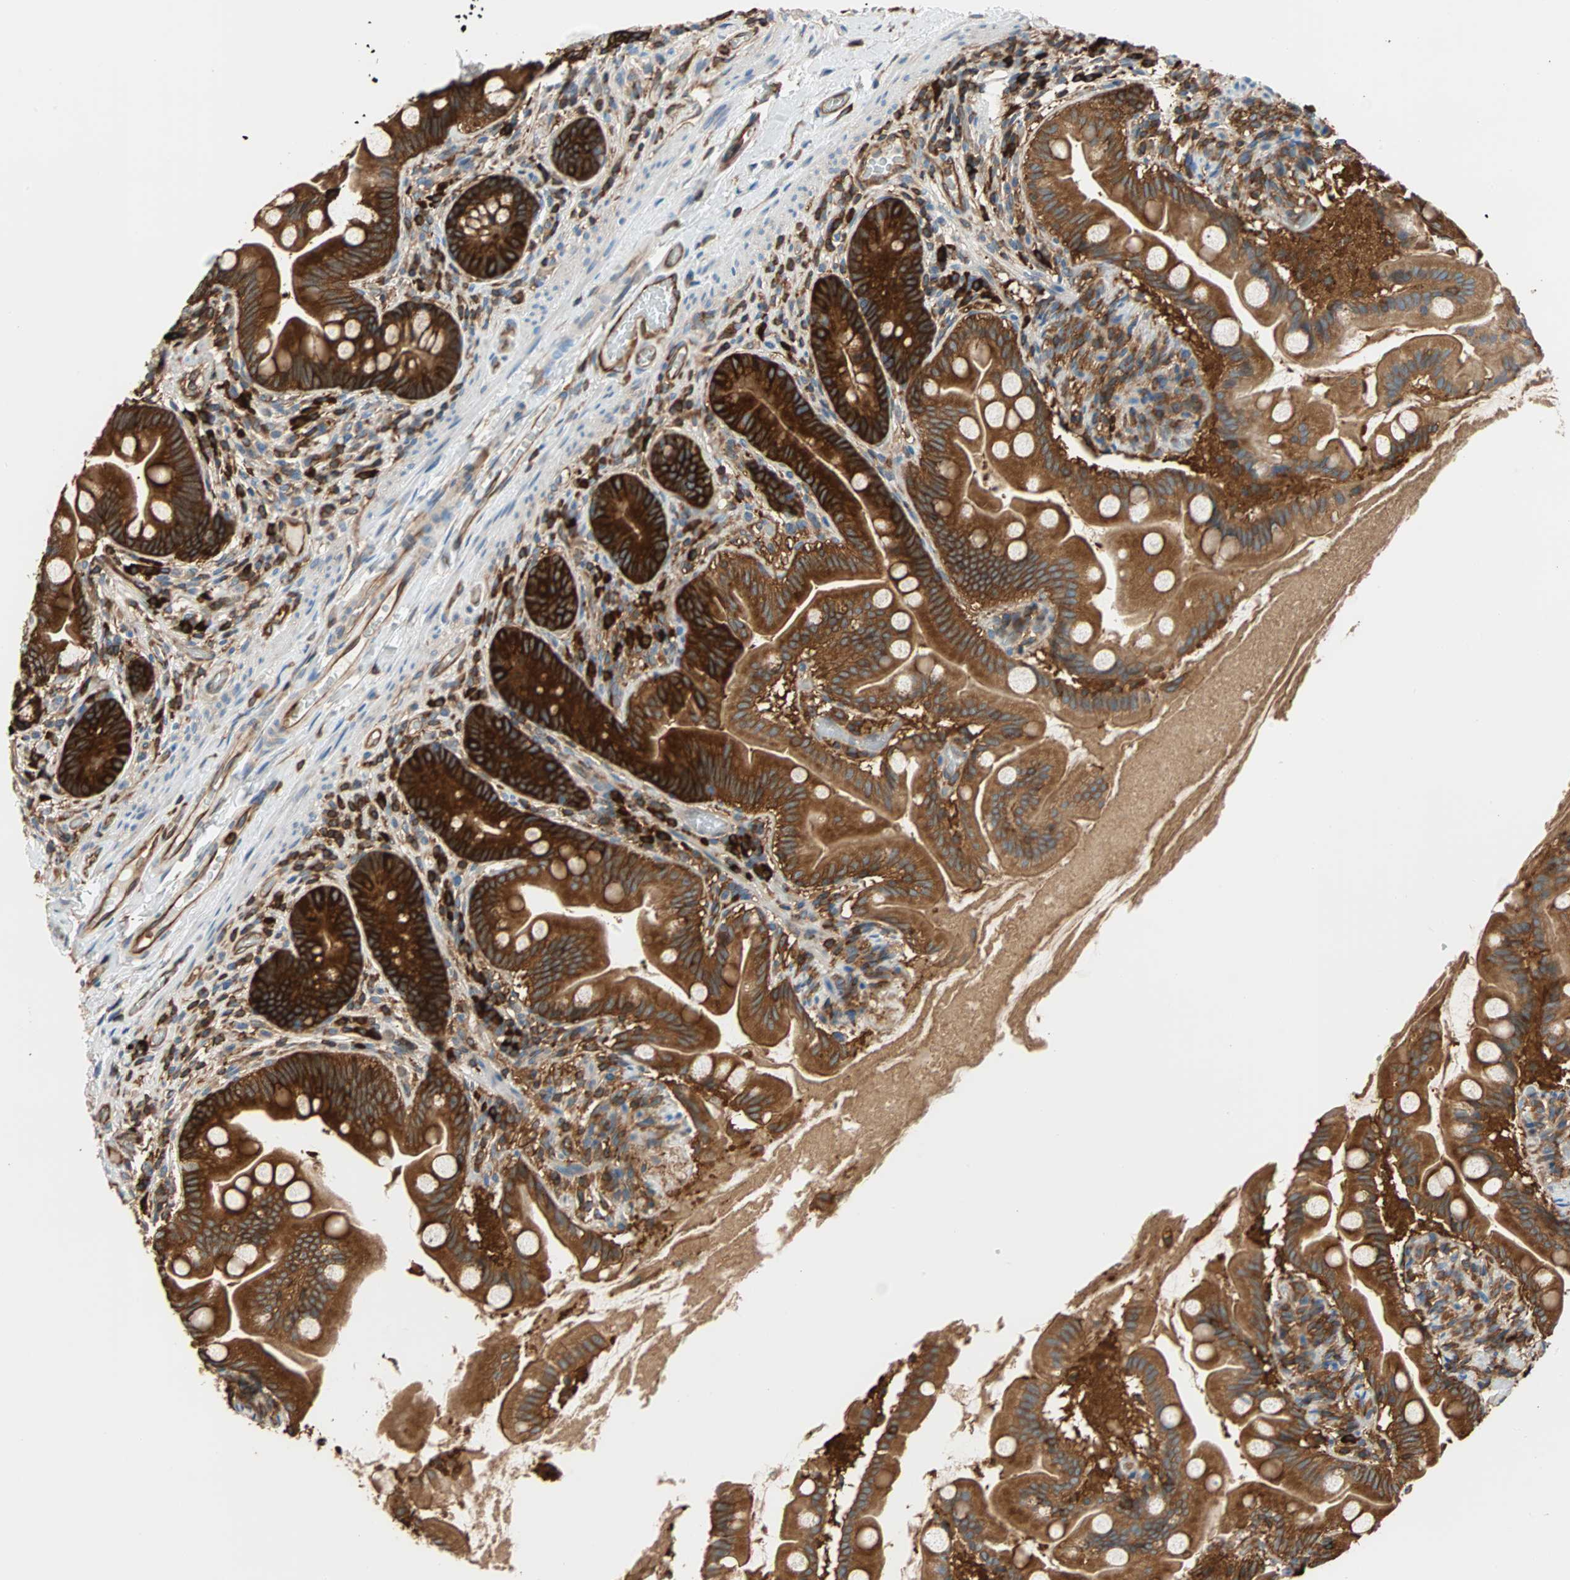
{"staining": {"intensity": "strong", "quantity": ">75%", "location": "cytoplasmic/membranous"}, "tissue": "small intestine", "cell_type": "Glandular cells", "image_type": "normal", "snomed": [{"axis": "morphology", "description": "Normal tissue, NOS"}, {"axis": "topography", "description": "Small intestine"}], "caption": "Immunohistochemistry histopathology image of normal small intestine: human small intestine stained using immunohistochemistry demonstrates high levels of strong protein expression localized specifically in the cytoplasmic/membranous of glandular cells, appearing as a cytoplasmic/membranous brown color.", "gene": "EEF2", "patient": {"sex": "female", "age": 56}}